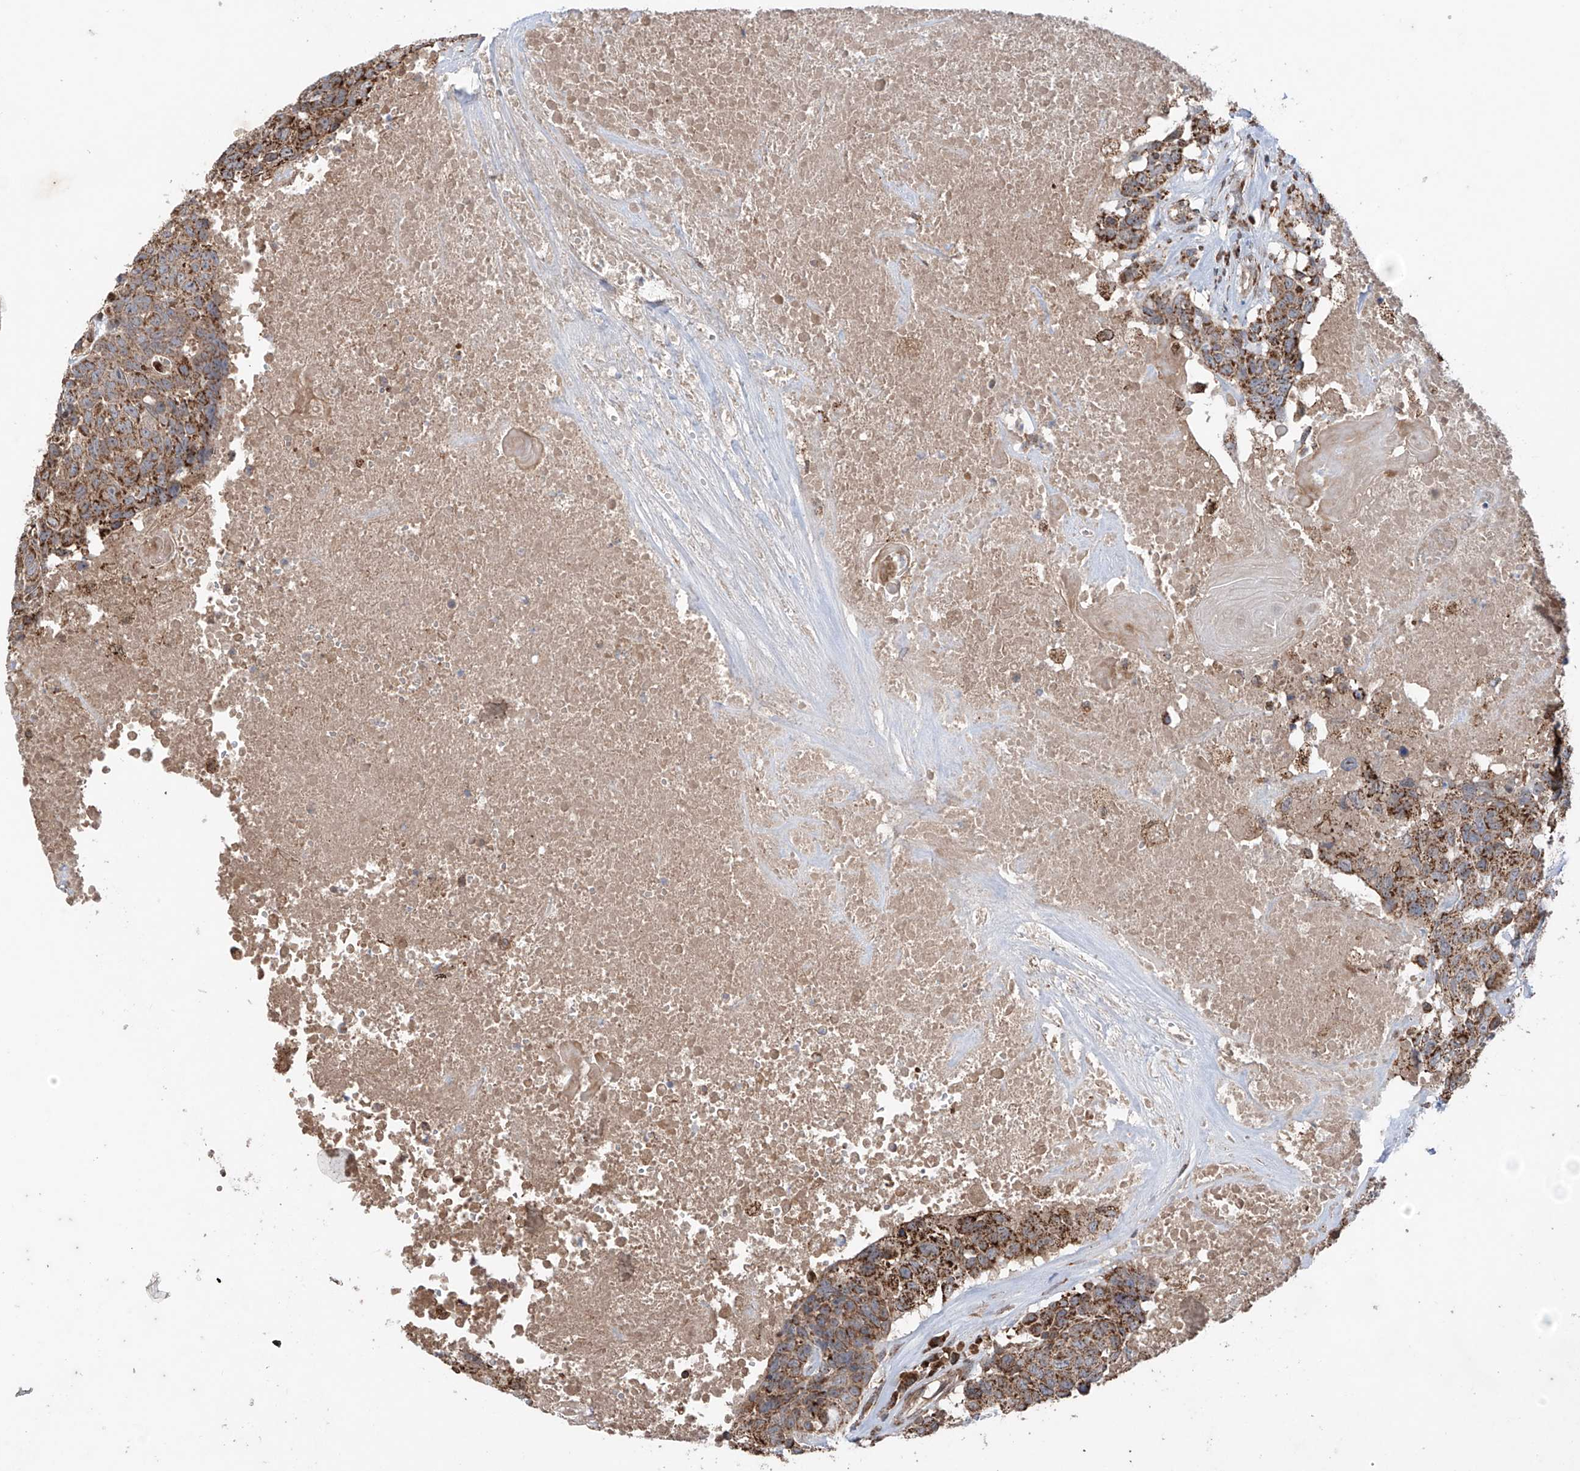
{"staining": {"intensity": "moderate", "quantity": ">75%", "location": "cytoplasmic/membranous"}, "tissue": "head and neck cancer", "cell_type": "Tumor cells", "image_type": "cancer", "snomed": [{"axis": "morphology", "description": "Squamous cell carcinoma, NOS"}, {"axis": "topography", "description": "Head-Neck"}], "caption": "Tumor cells display moderate cytoplasmic/membranous positivity in about >75% of cells in head and neck cancer.", "gene": "SAMD3", "patient": {"sex": "male", "age": 66}}